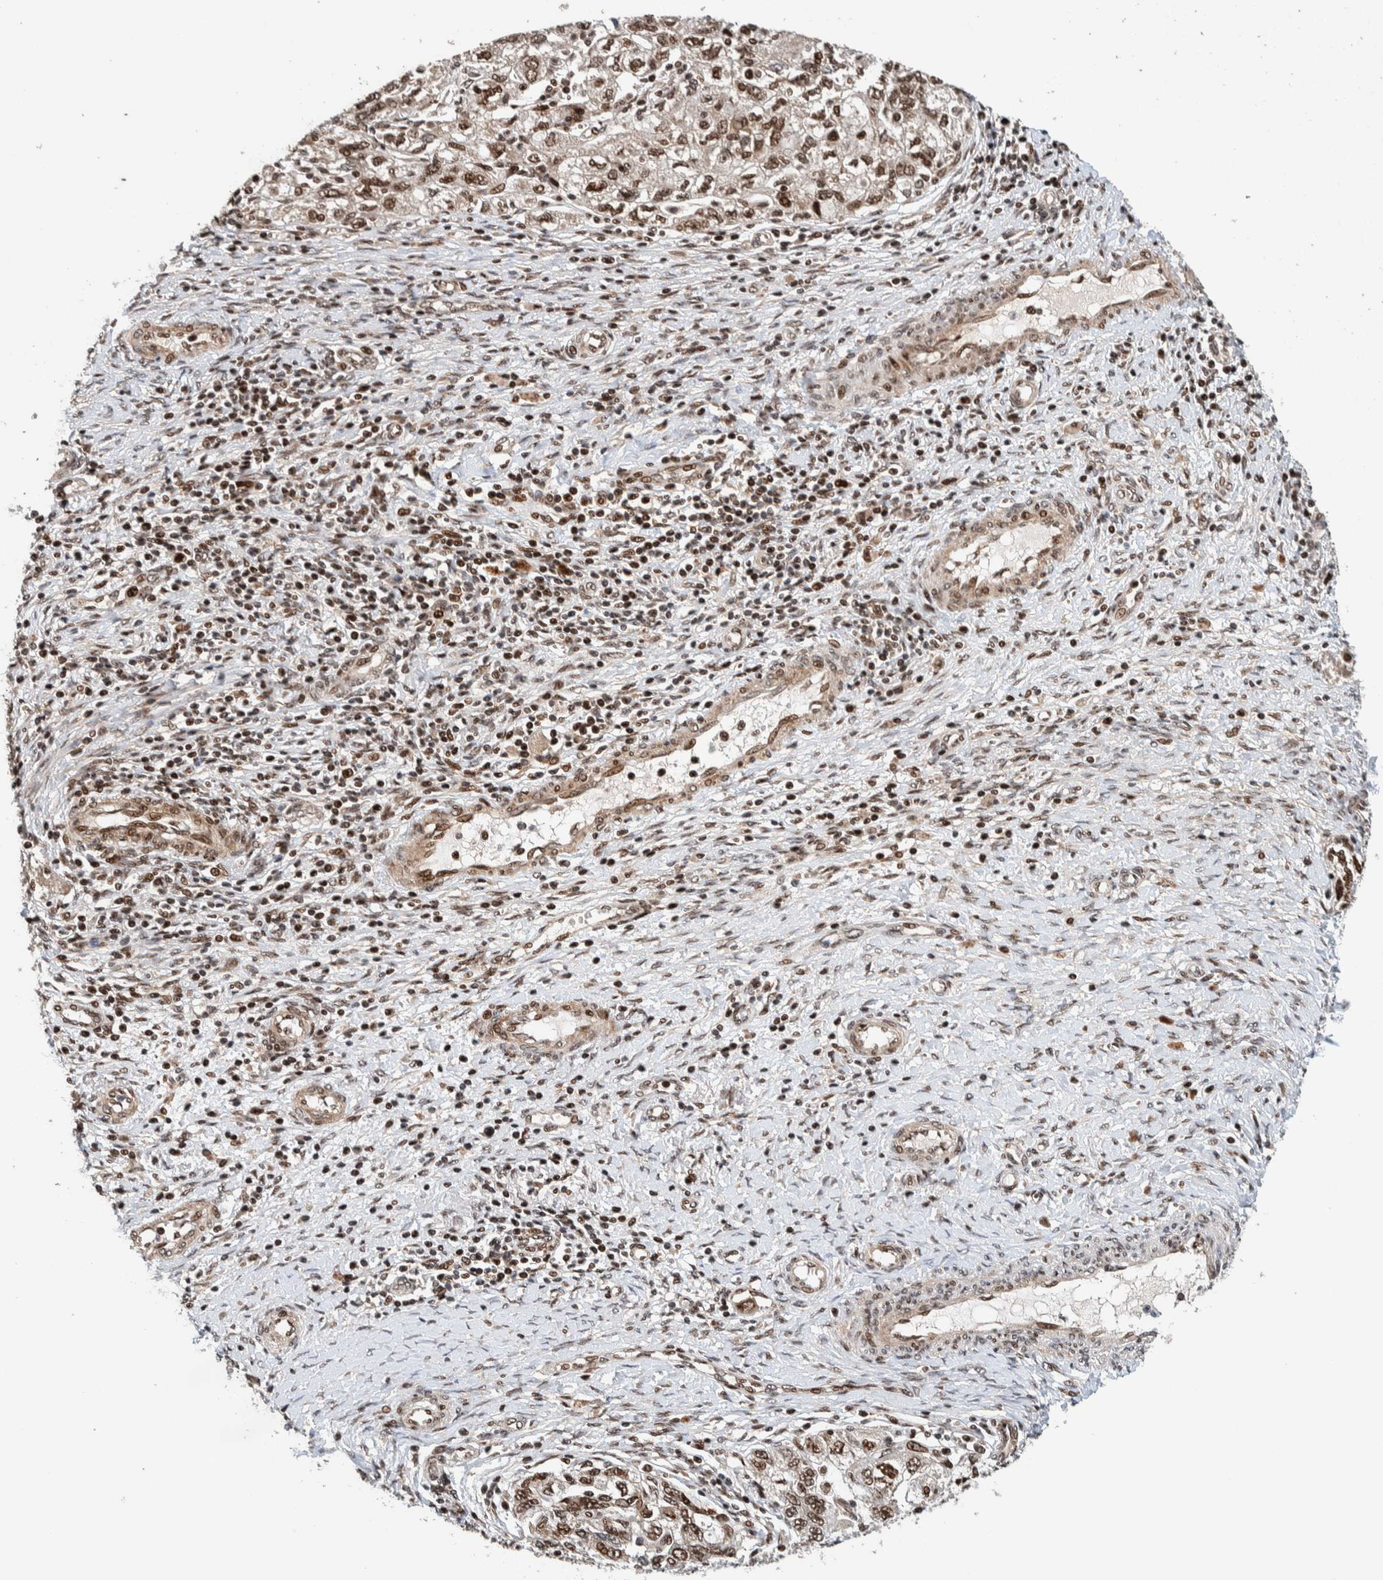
{"staining": {"intensity": "moderate", "quantity": ">75%", "location": "nuclear"}, "tissue": "ovarian cancer", "cell_type": "Tumor cells", "image_type": "cancer", "snomed": [{"axis": "morphology", "description": "Carcinoma, NOS"}, {"axis": "morphology", "description": "Cystadenocarcinoma, serous, NOS"}, {"axis": "topography", "description": "Ovary"}], "caption": "Protein expression analysis of human ovarian cancer reveals moderate nuclear positivity in about >75% of tumor cells.", "gene": "CHD4", "patient": {"sex": "female", "age": 69}}